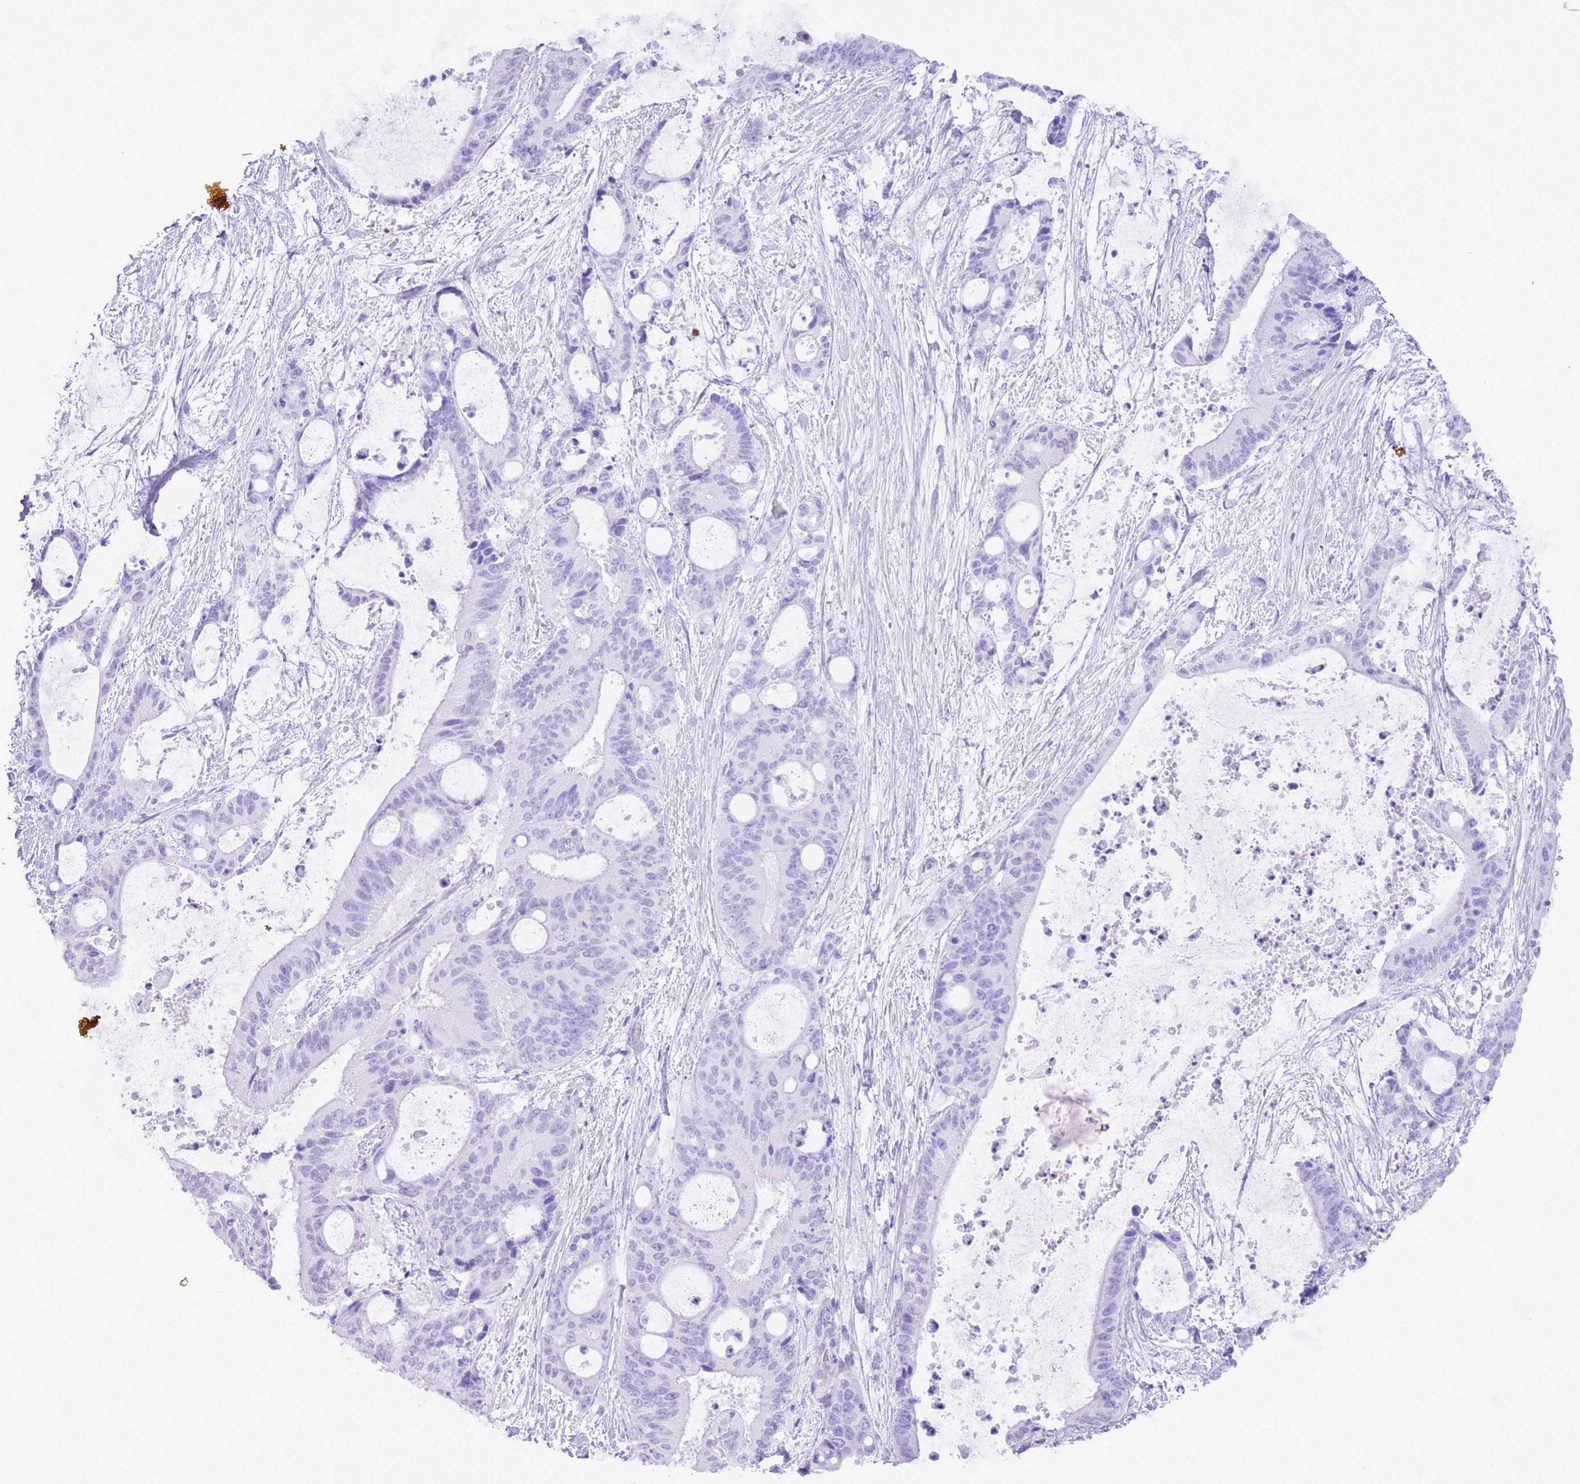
{"staining": {"intensity": "negative", "quantity": "none", "location": "none"}, "tissue": "liver cancer", "cell_type": "Tumor cells", "image_type": "cancer", "snomed": [{"axis": "morphology", "description": "Normal tissue, NOS"}, {"axis": "morphology", "description": "Cholangiocarcinoma"}, {"axis": "topography", "description": "Liver"}, {"axis": "topography", "description": "Peripheral nerve tissue"}], "caption": "IHC micrograph of neoplastic tissue: liver cancer stained with DAB (3,3'-diaminobenzidine) demonstrates no significant protein expression in tumor cells.", "gene": "GMNN", "patient": {"sex": "female", "age": 73}}